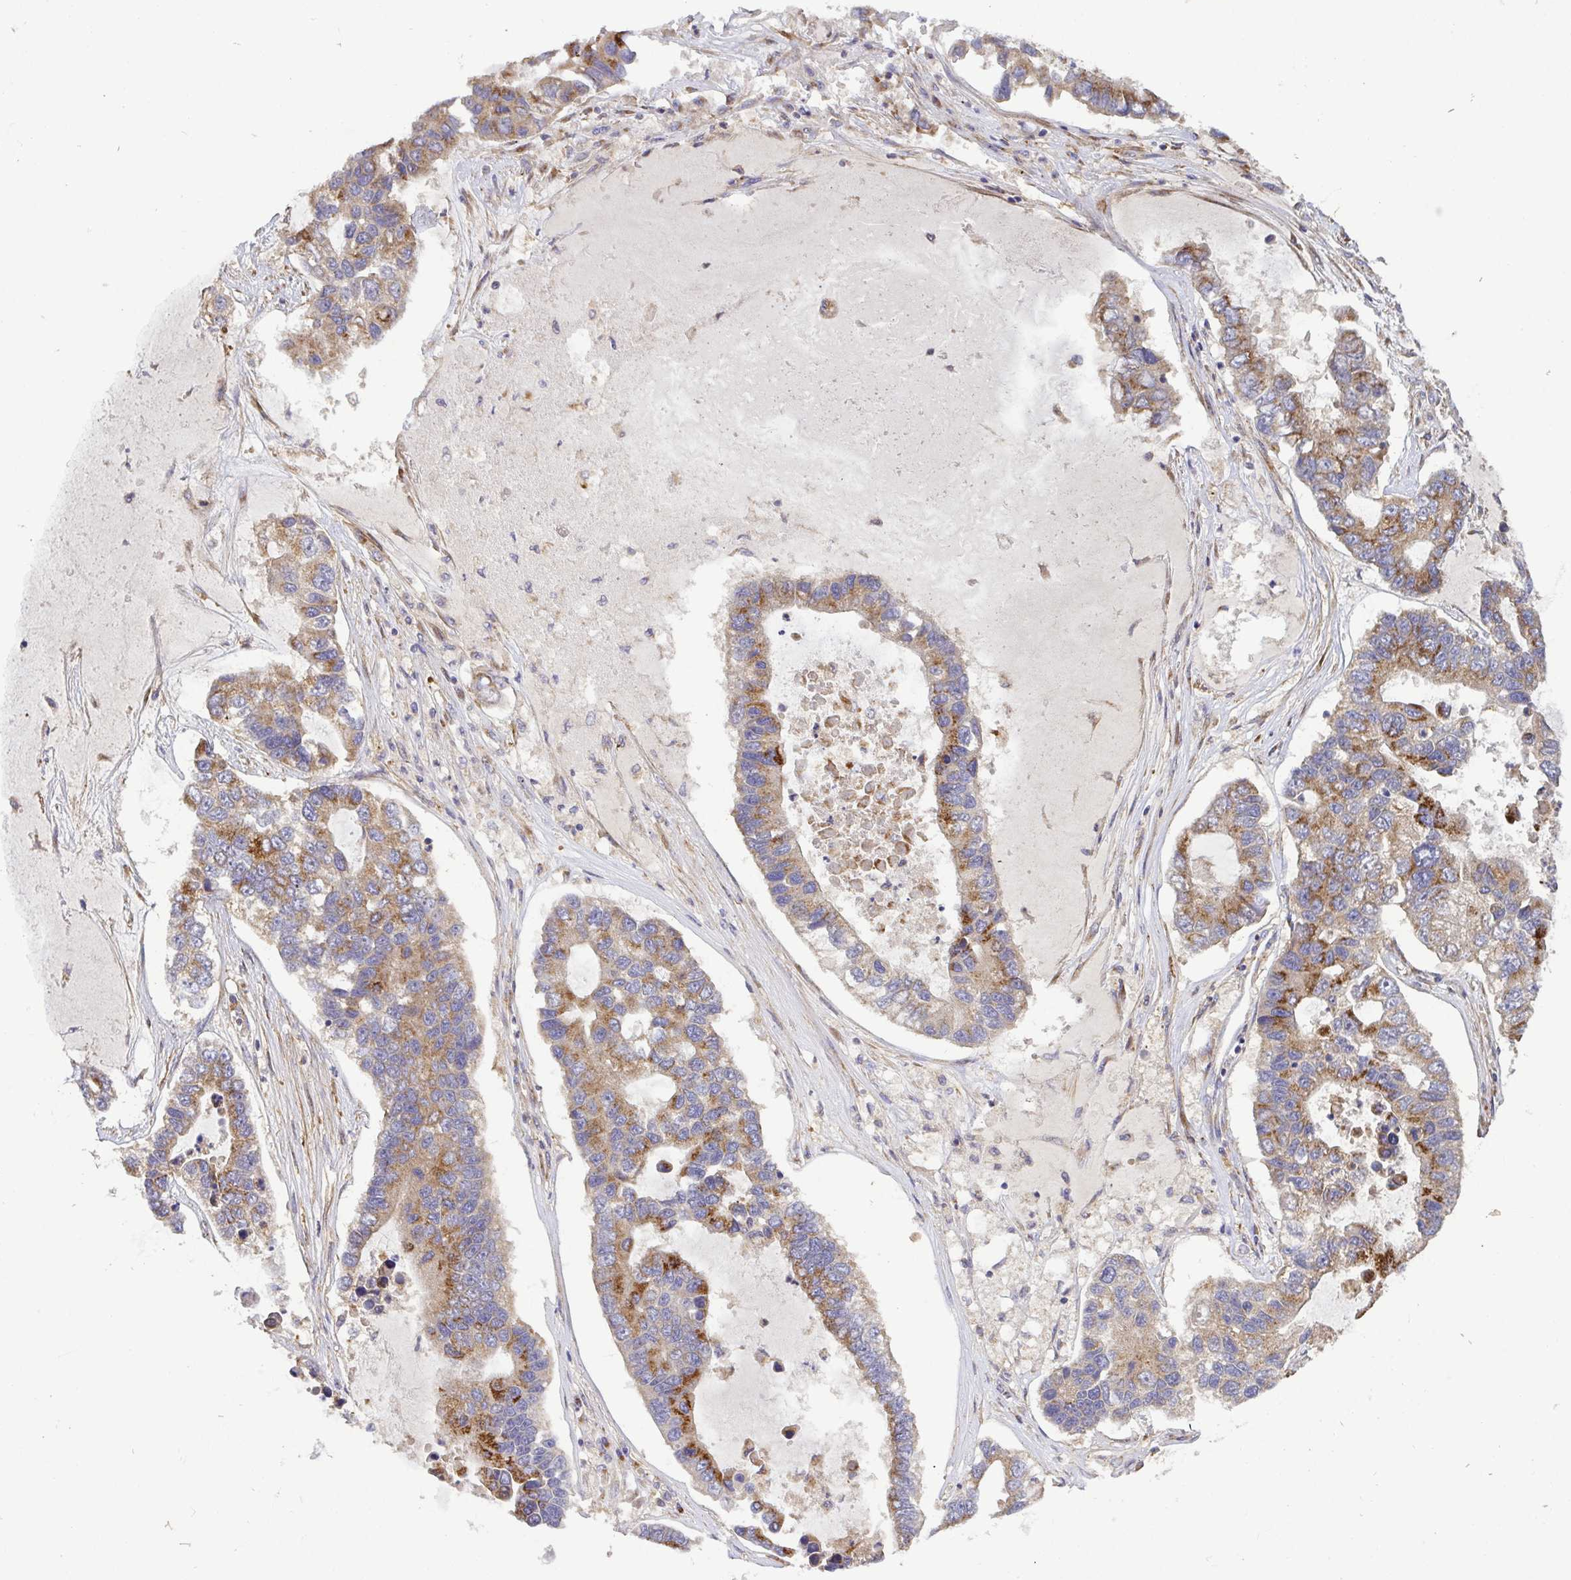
{"staining": {"intensity": "moderate", "quantity": ">75%", "location": "cytoplasmic/membranous"}, "tissue": "lung cancer", "cell_type": "Tumor cells", "image_type": "cancer", "snomed": [{"axis": "morphology", "description": "Adenocarcinoma, NOS"}, {"axis": "topography", "description": "Bronchus"}, {"axis": "topography", "description": "Lung"}], "caption": "Immunohistochemistry staining of adenocarcinoma (lung), which reveals medium levels of moderate cytoplasmic/membranous positivity in approximately >75% of tumor cells indicating moderate cytoplasmic/membranous protein positivity. The staining was performed using DAB (3,3'-diaminobenzidine) (brown) for protein detection and nuclei were counterstained in hematoxylin (blue).", "gene": "TM9SF4", "patient": {"sex": "female", "age": 51}}